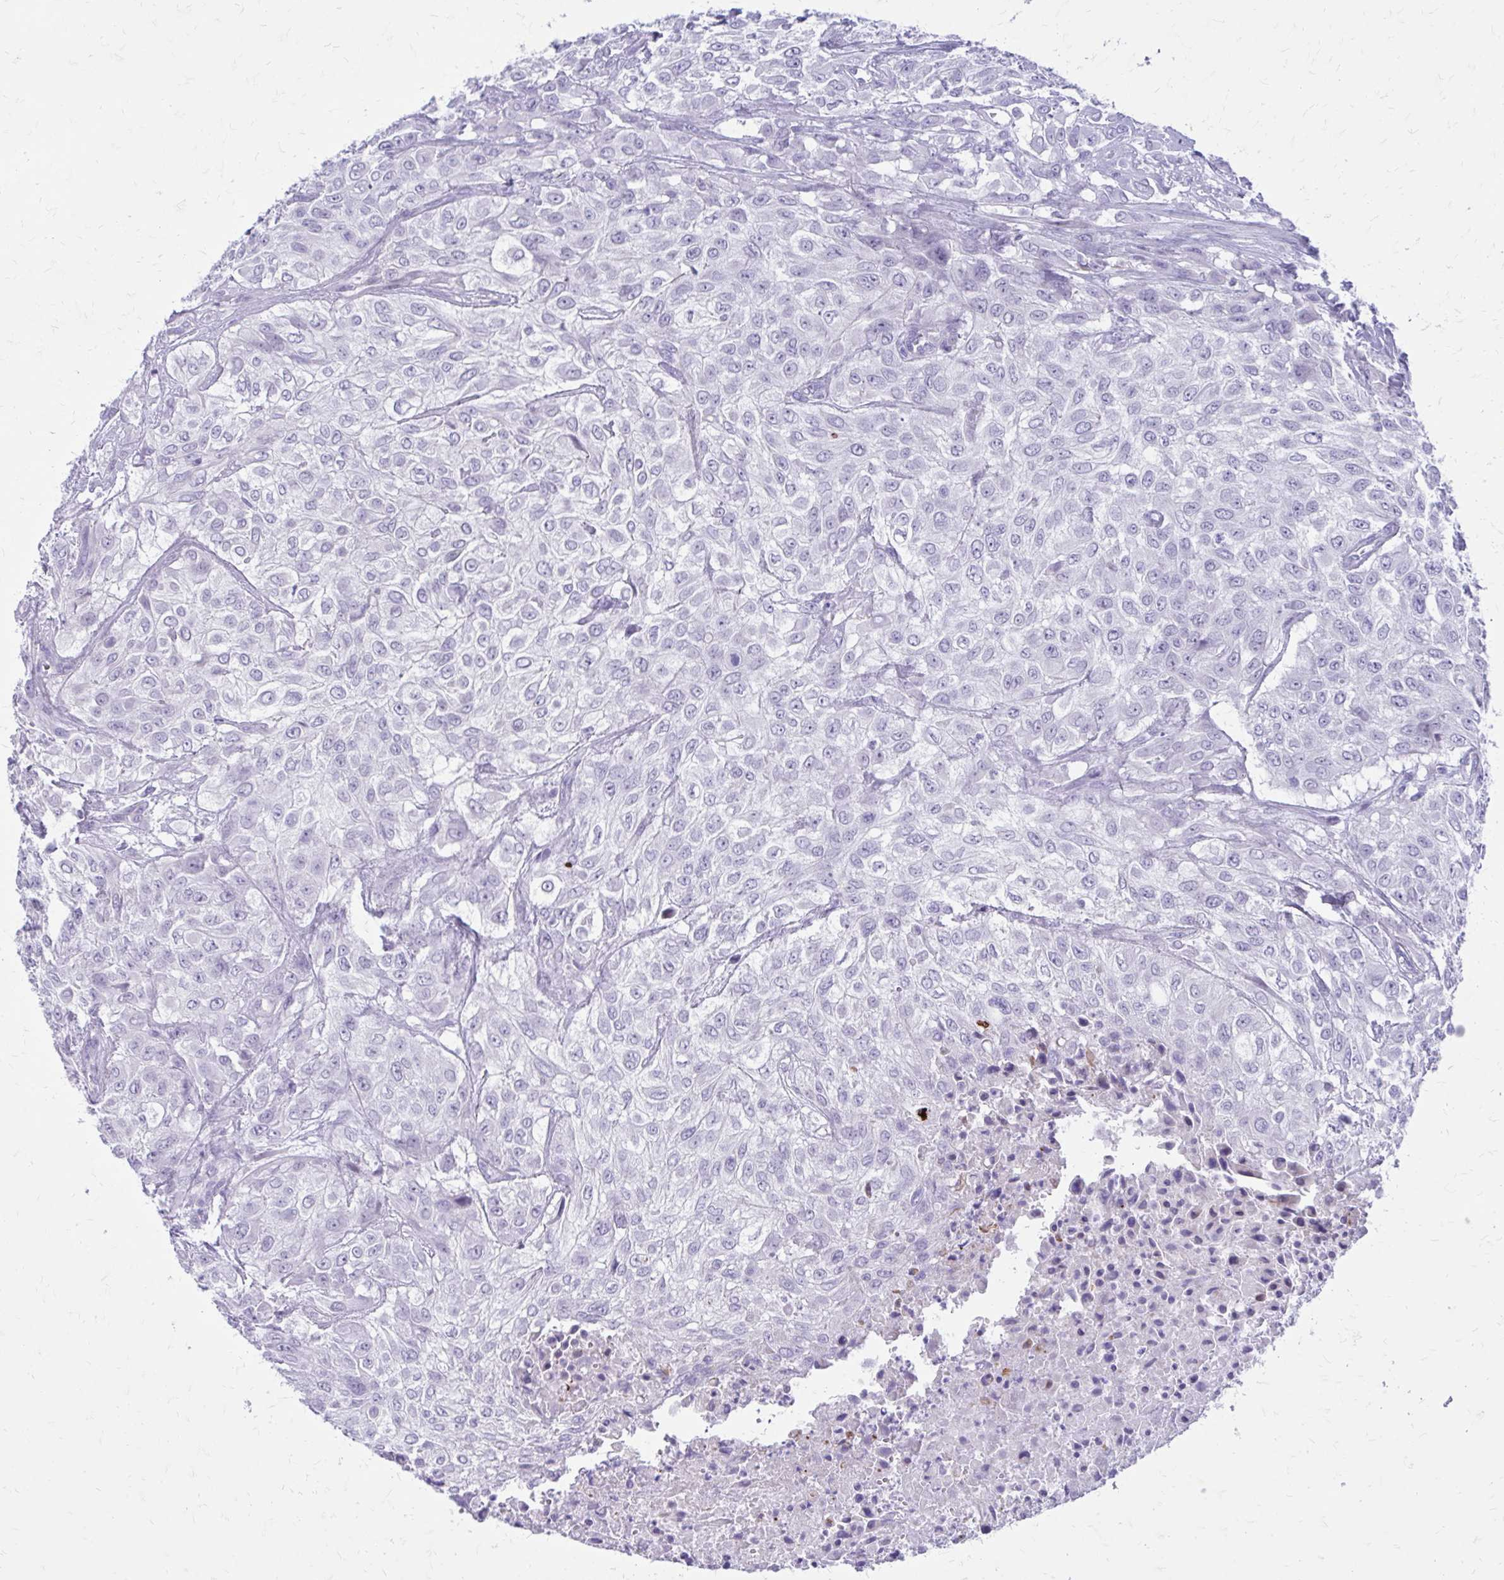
{"staining": {"intensity": "negative", "quantity": "none", "location": "none"}, "tissue": "urothelial cancer", "cell_type": "Tumor cells", "image_type": "cancer", "snomed": [{"axis": "morphology", "description": "Urothelial carcinoma, High grade"}, {"axis": "topography", "description": "Urinary bladder"}], "caption": "This micrograph is of urothelial cancer stained with immunohistochemistry (IHC) to label a protein in brown with the nuclei are counter-stained blue. There is no expression in tumor cells.", "gene": "LCN15", "patient": {"sex": "male", "age": 57}}